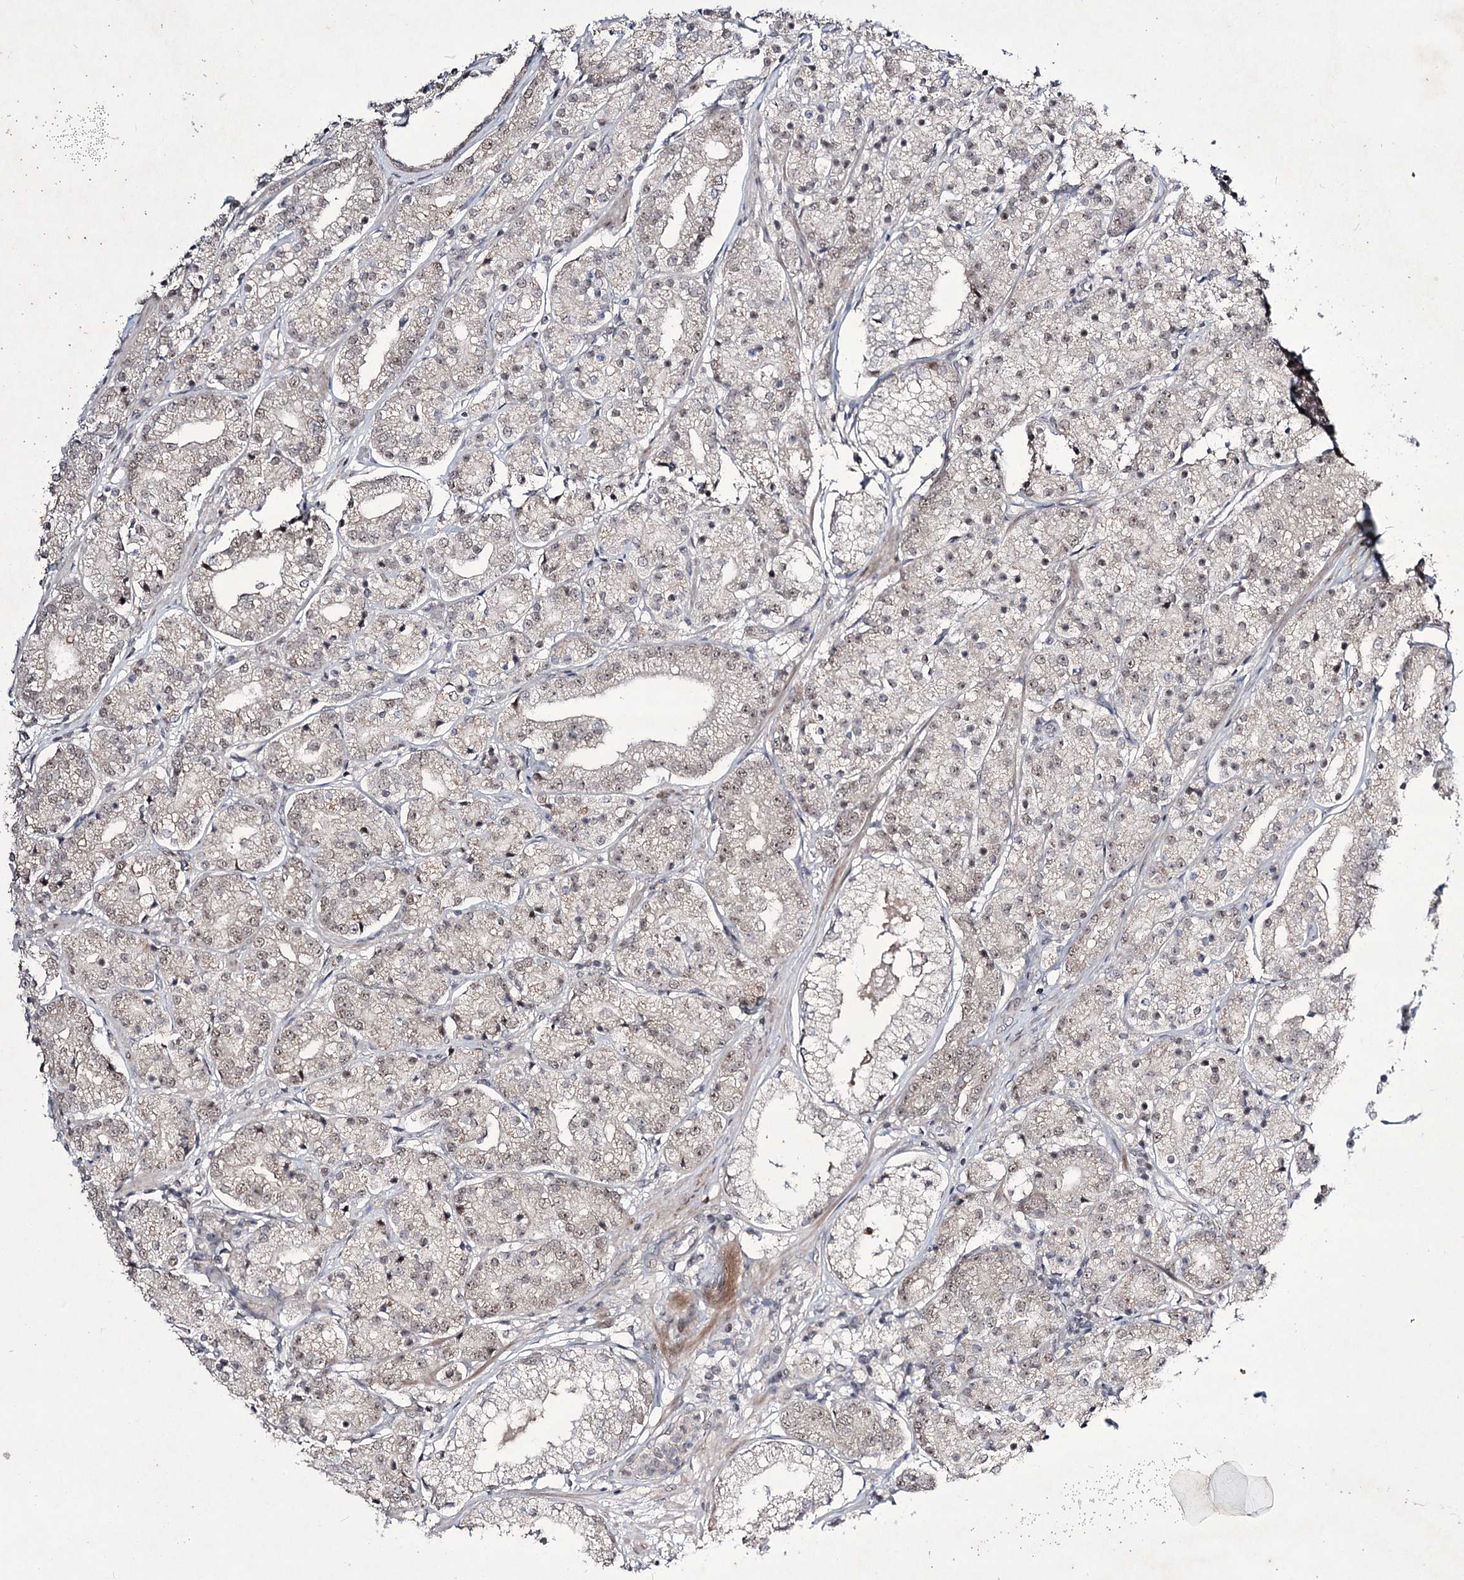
{"staining": {"intensity": "weak", "quantity": "25%-75%", "location": "nuclear"}, "tissue": "prostate cancer", "cell_type": "Tumor cells", "image_type": "cancer", "snomed": [{"axis": "morphology", "description": "Adenocarcinoma, High grade"}, {"axis": "topography", "description": "Prostate"}], "caption": "Tumor cells display low levels of weak nuclear positivity in about 25%-75% of cells in prostate cancer. The staining was performed using DAB to visualize the protein expression in brown, while the nuclei were stained in blue with hematoxylin (Magnification: 20x).", "gene": "HOXC11", "patient": {"sex": "male", "age": 69}}